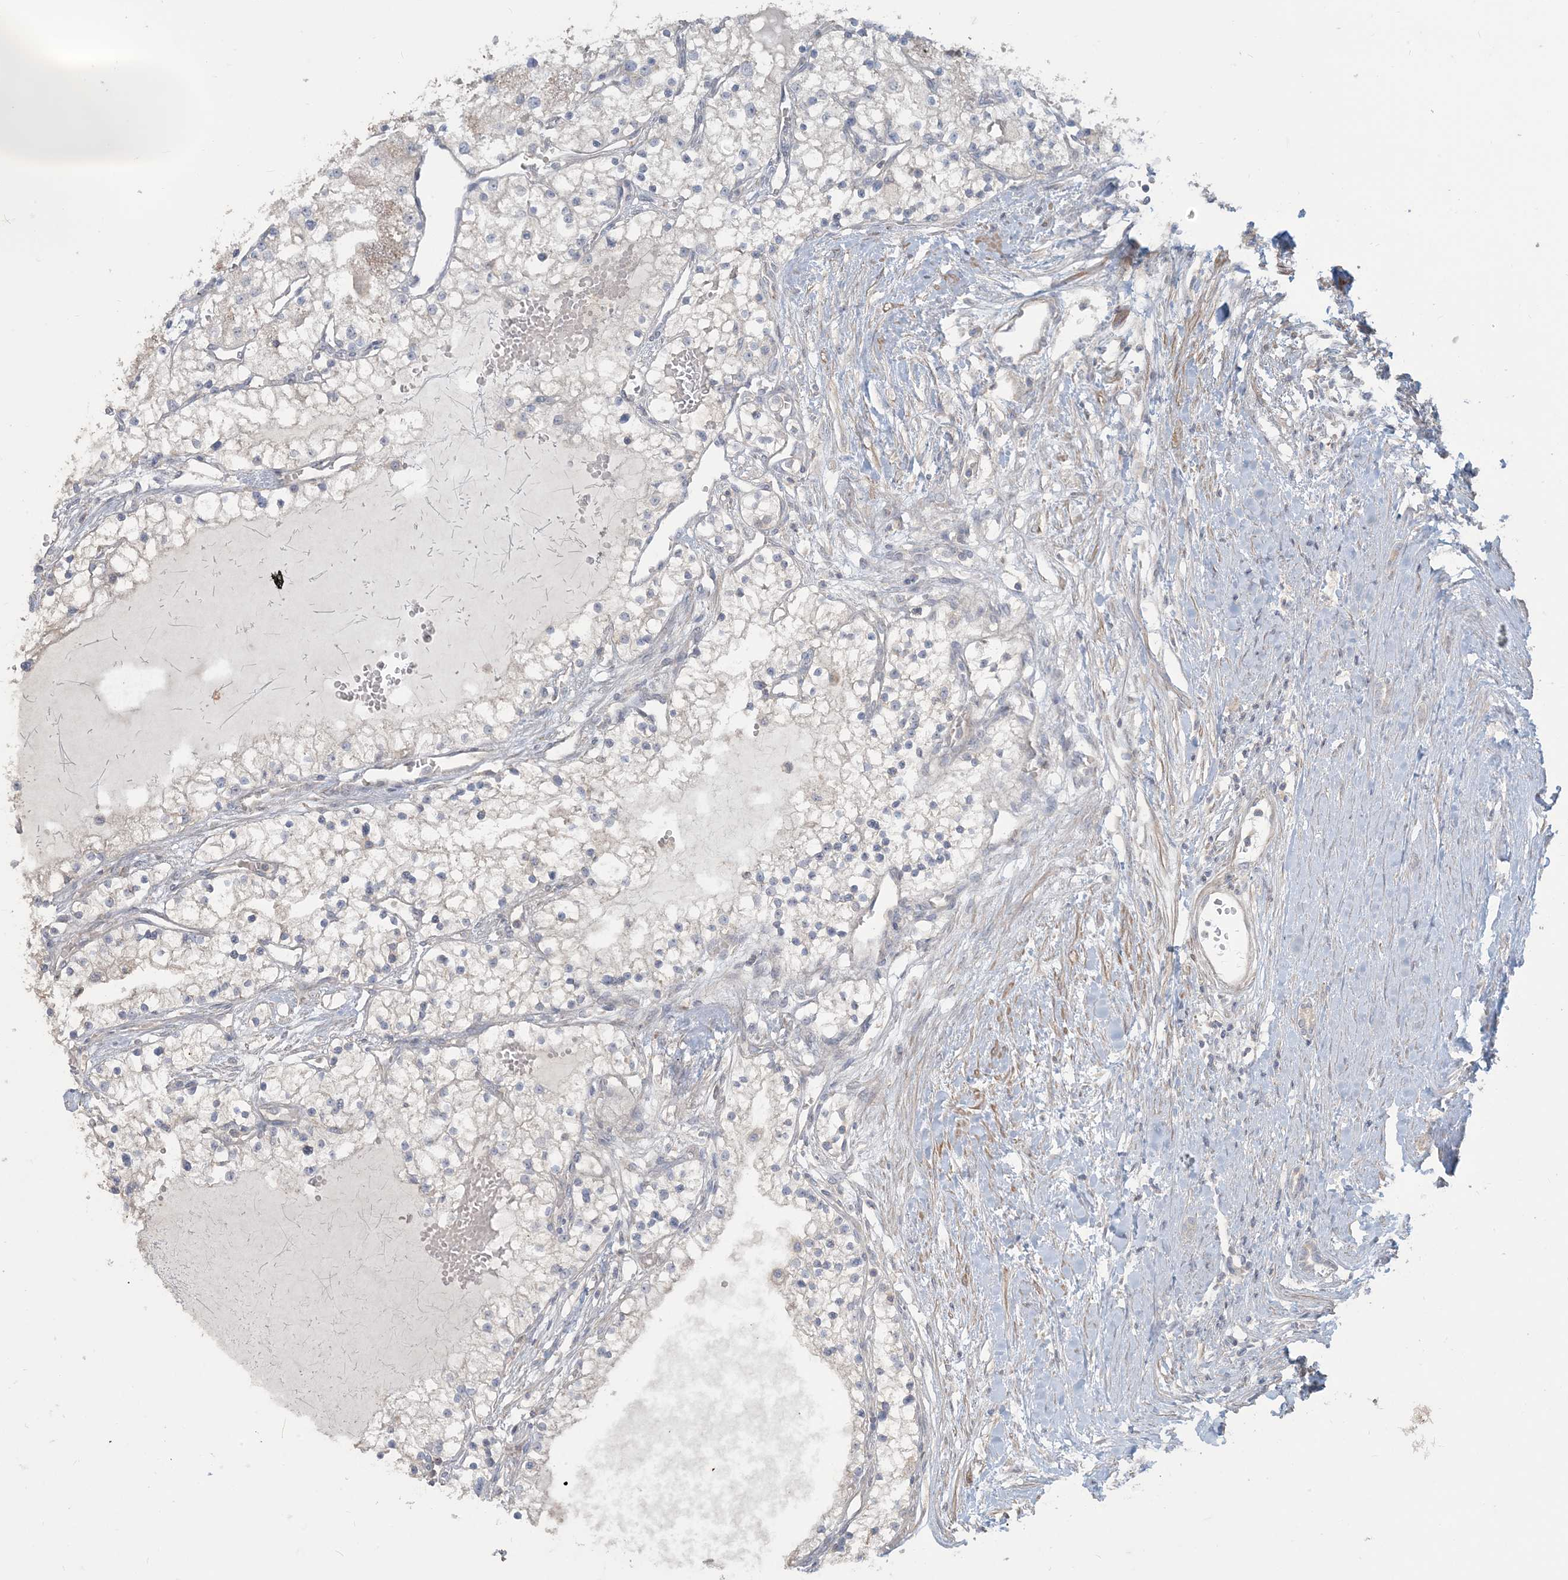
{"staining": {"intensity": "negative", "quantity": "none", "location": "none"}, "tissue": "renal cancer", "cell_type": "Tumor cells", "image_type": "cancer", "snomed": [{"axis": "morphology", "description": "Normal tissue, NOS"}, {"axis": "morphology", "description": "Adenocarcinoma, NOS"}, {"axis": "topography", "description": "Kidney"}], "caption": "A photomicrograph of adenocarcinoma (renal) stained for a protein demonstrates no brown staining in tumor cells. (DAB (3,3'-diaminobenzidine) IHC, high magnification).", "gene": "NPHS2", "patient": {"sex": "male", "age": 68}}